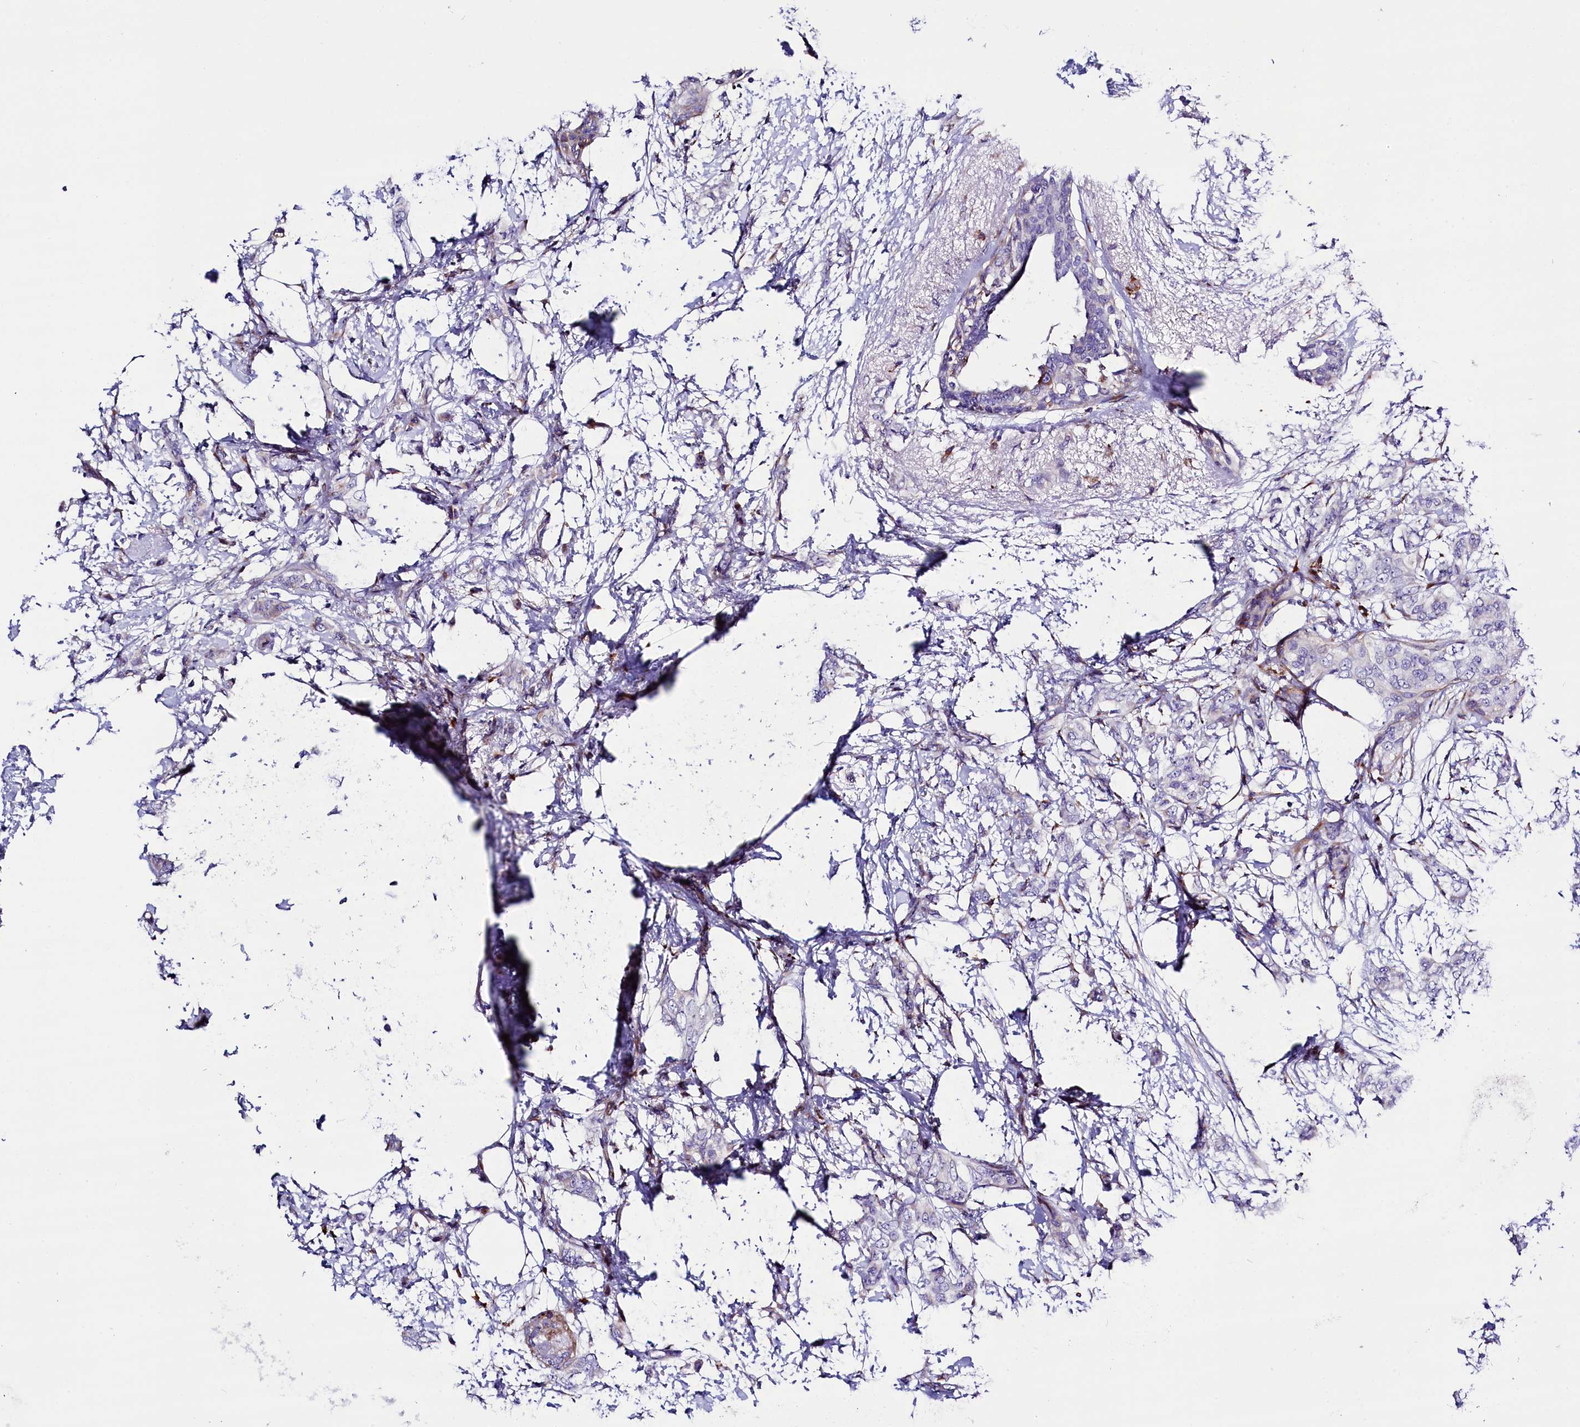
{"staining": {"intensity": "negative", "quantity": "none", "location": "none"}, "tissue": "breast cancer", "cell_type": "Tumor cells", "image_type": "cancer", "snomed": [{"axis": "morphology", "description": "Duct carcinoma"}, {"axis": "topography", "description": "Breast"}], "caption": "High magnification brightfield microscopy of breast cancer stained with DAB (3,3'-diaminobenzidine) (brown) and counterstained with hematoxylin (blue): tumor cells show no significant expression.", "gene": "CMTR2", "patient": {"sex": "female", "age": 72}}